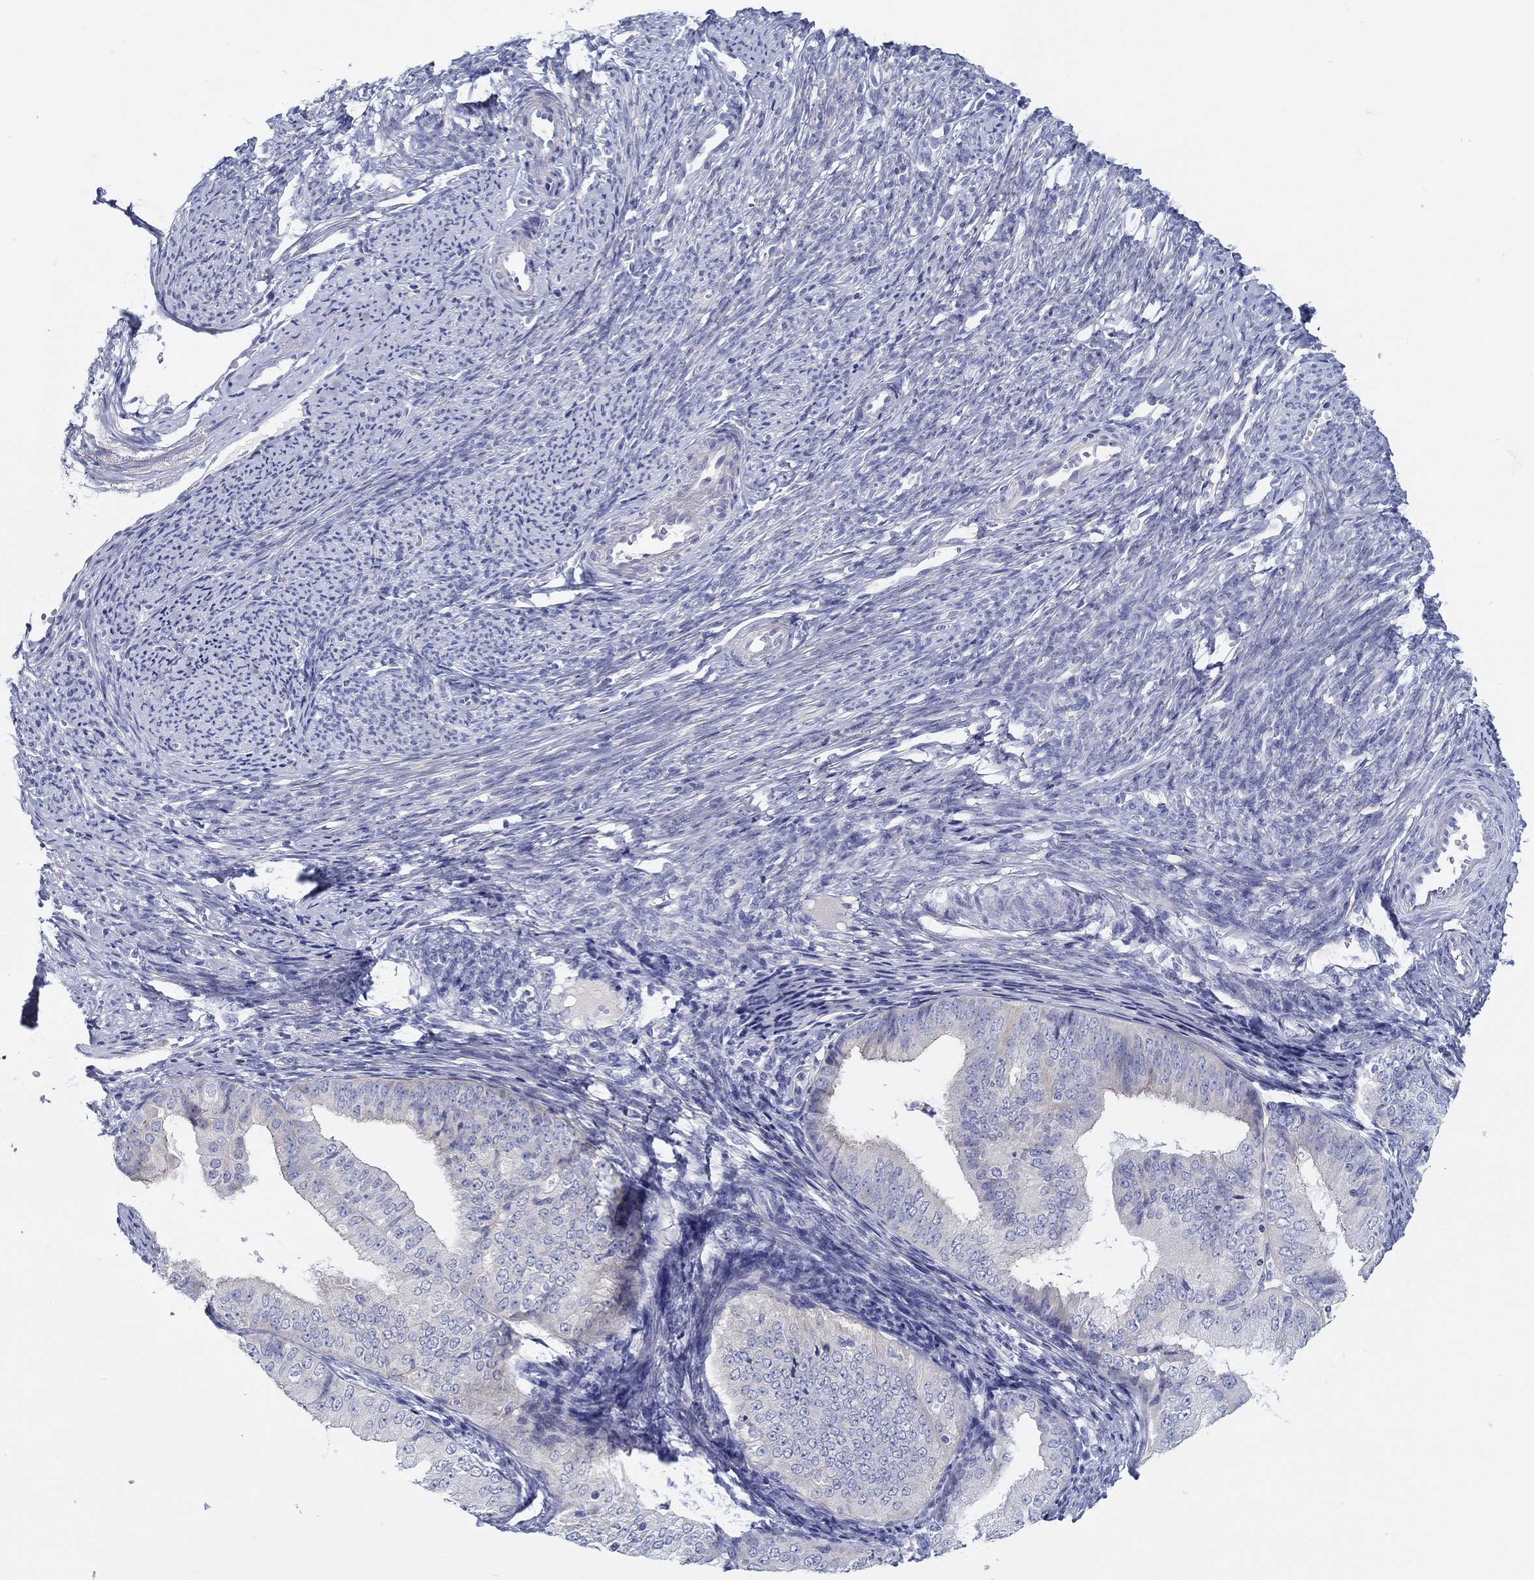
{"staining": {"intensity": "negative", "quantity": "none", "location": "none"}, "tissue": "endometrial cancer", "cell_type": "Tumor cells", "image_type": "cancer", "snomed": [{"axis": "morphology", "description": "Adenocarcinoma, NOS"}, {"axis": "topography", "description": "Endometrium"}], "caption": "An immunohistochemistry (IHC) image of endometrial adenocarcinoma is shown. There is no staining in tumor cells of endometrial adenocarcinoma.", "gene": "HAPLN4", "patient": {"sex": "female", "age": 63}}